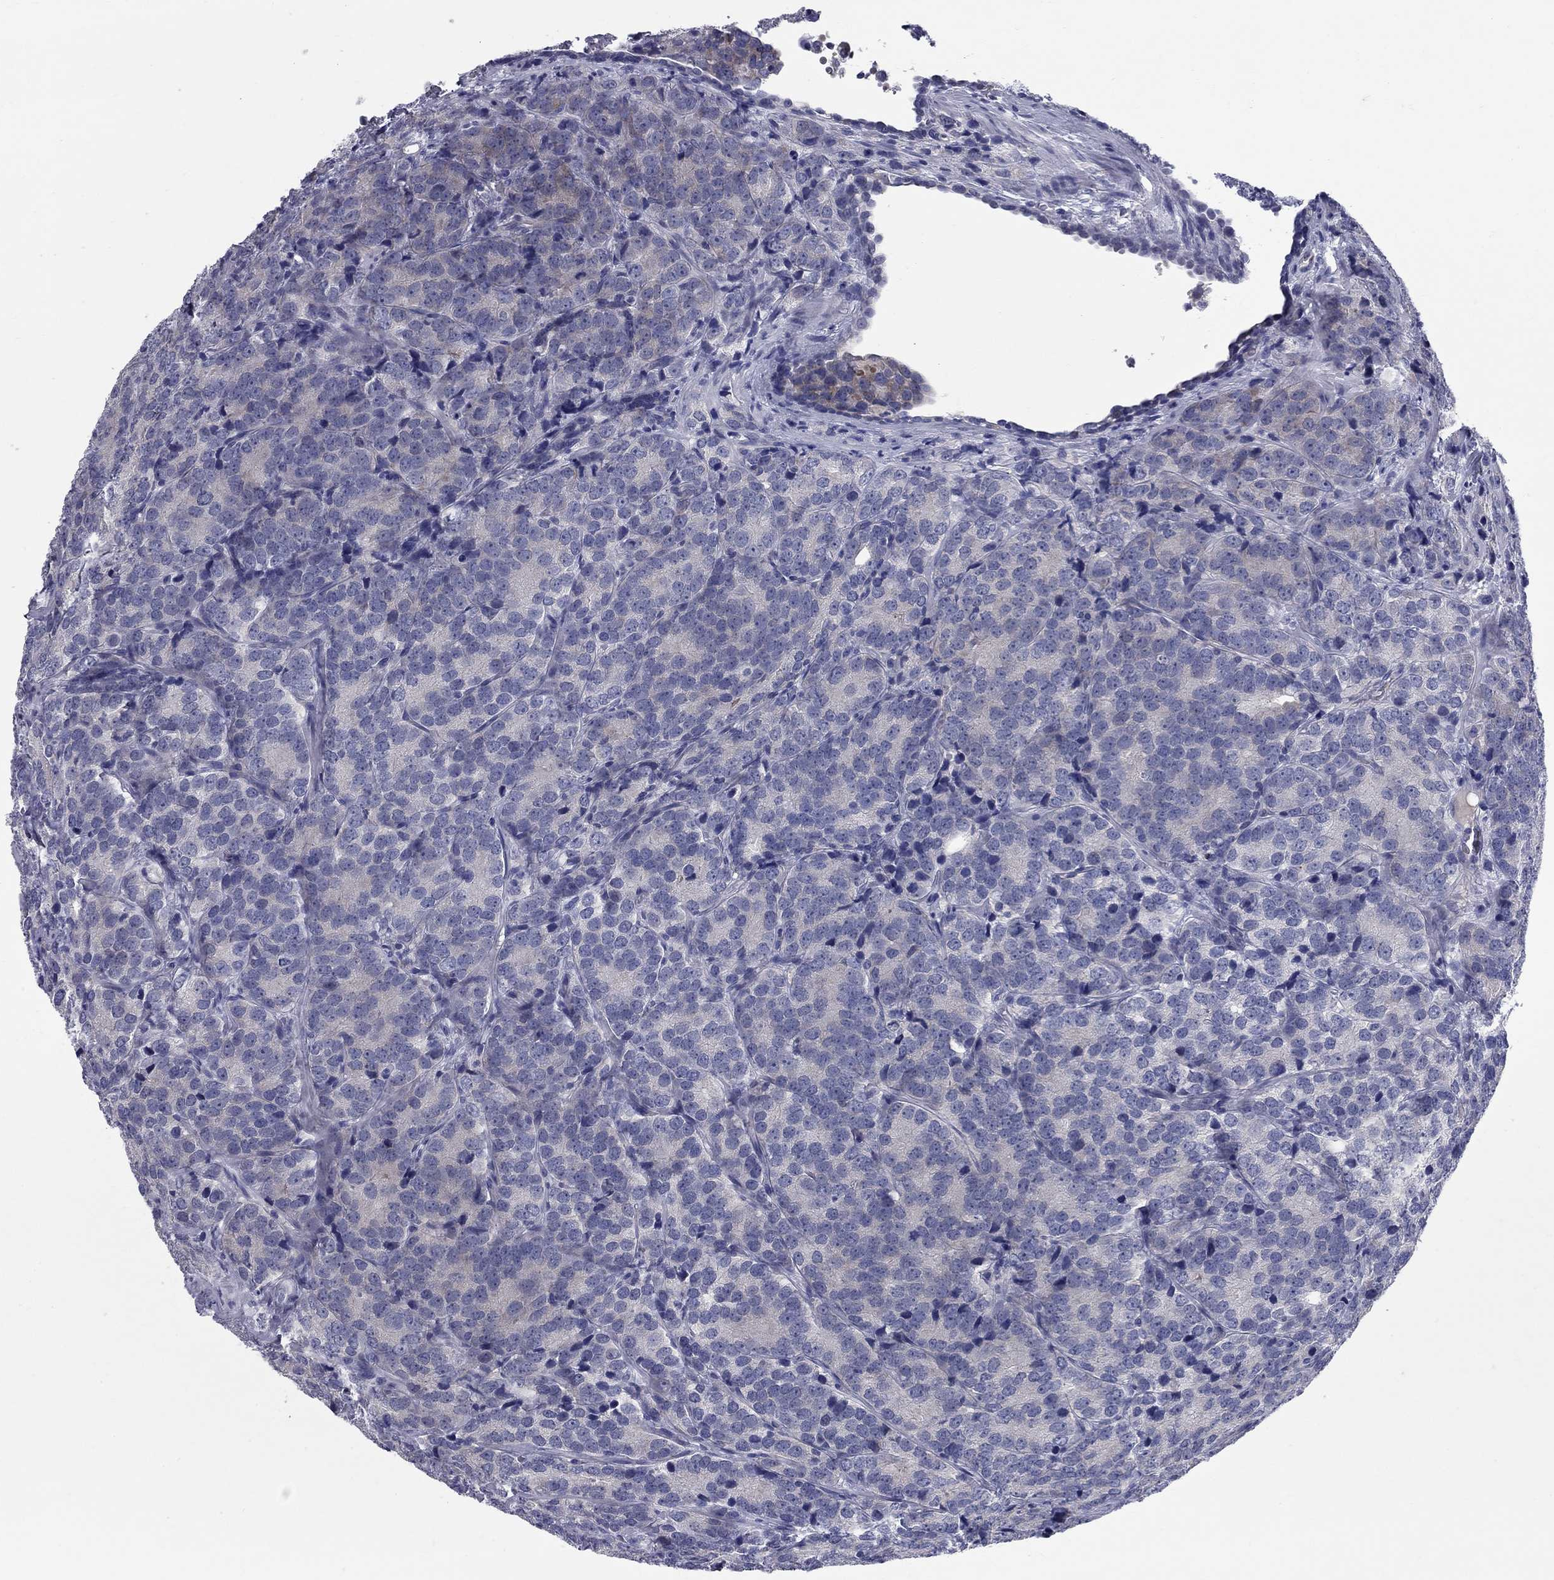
{"staining": {"intensity": "negative", "quantity": "none", "location": "none"}, "tissue": "prostate cancer", "cell_type": "Tumor cells", "image_type": "cancer", "snomed": [{"axis": "morphology", "description": "Adenocarcinoma, NOS"}, {"axis": "topography", "description": "Prostate"}], "caption": "Tumor cells show no significant staining in prostate cancer. (DAB IHC with hematoxylin counter stain).", "gene": "UNC119B", "patient": {"sex": "male", "age": 71}}